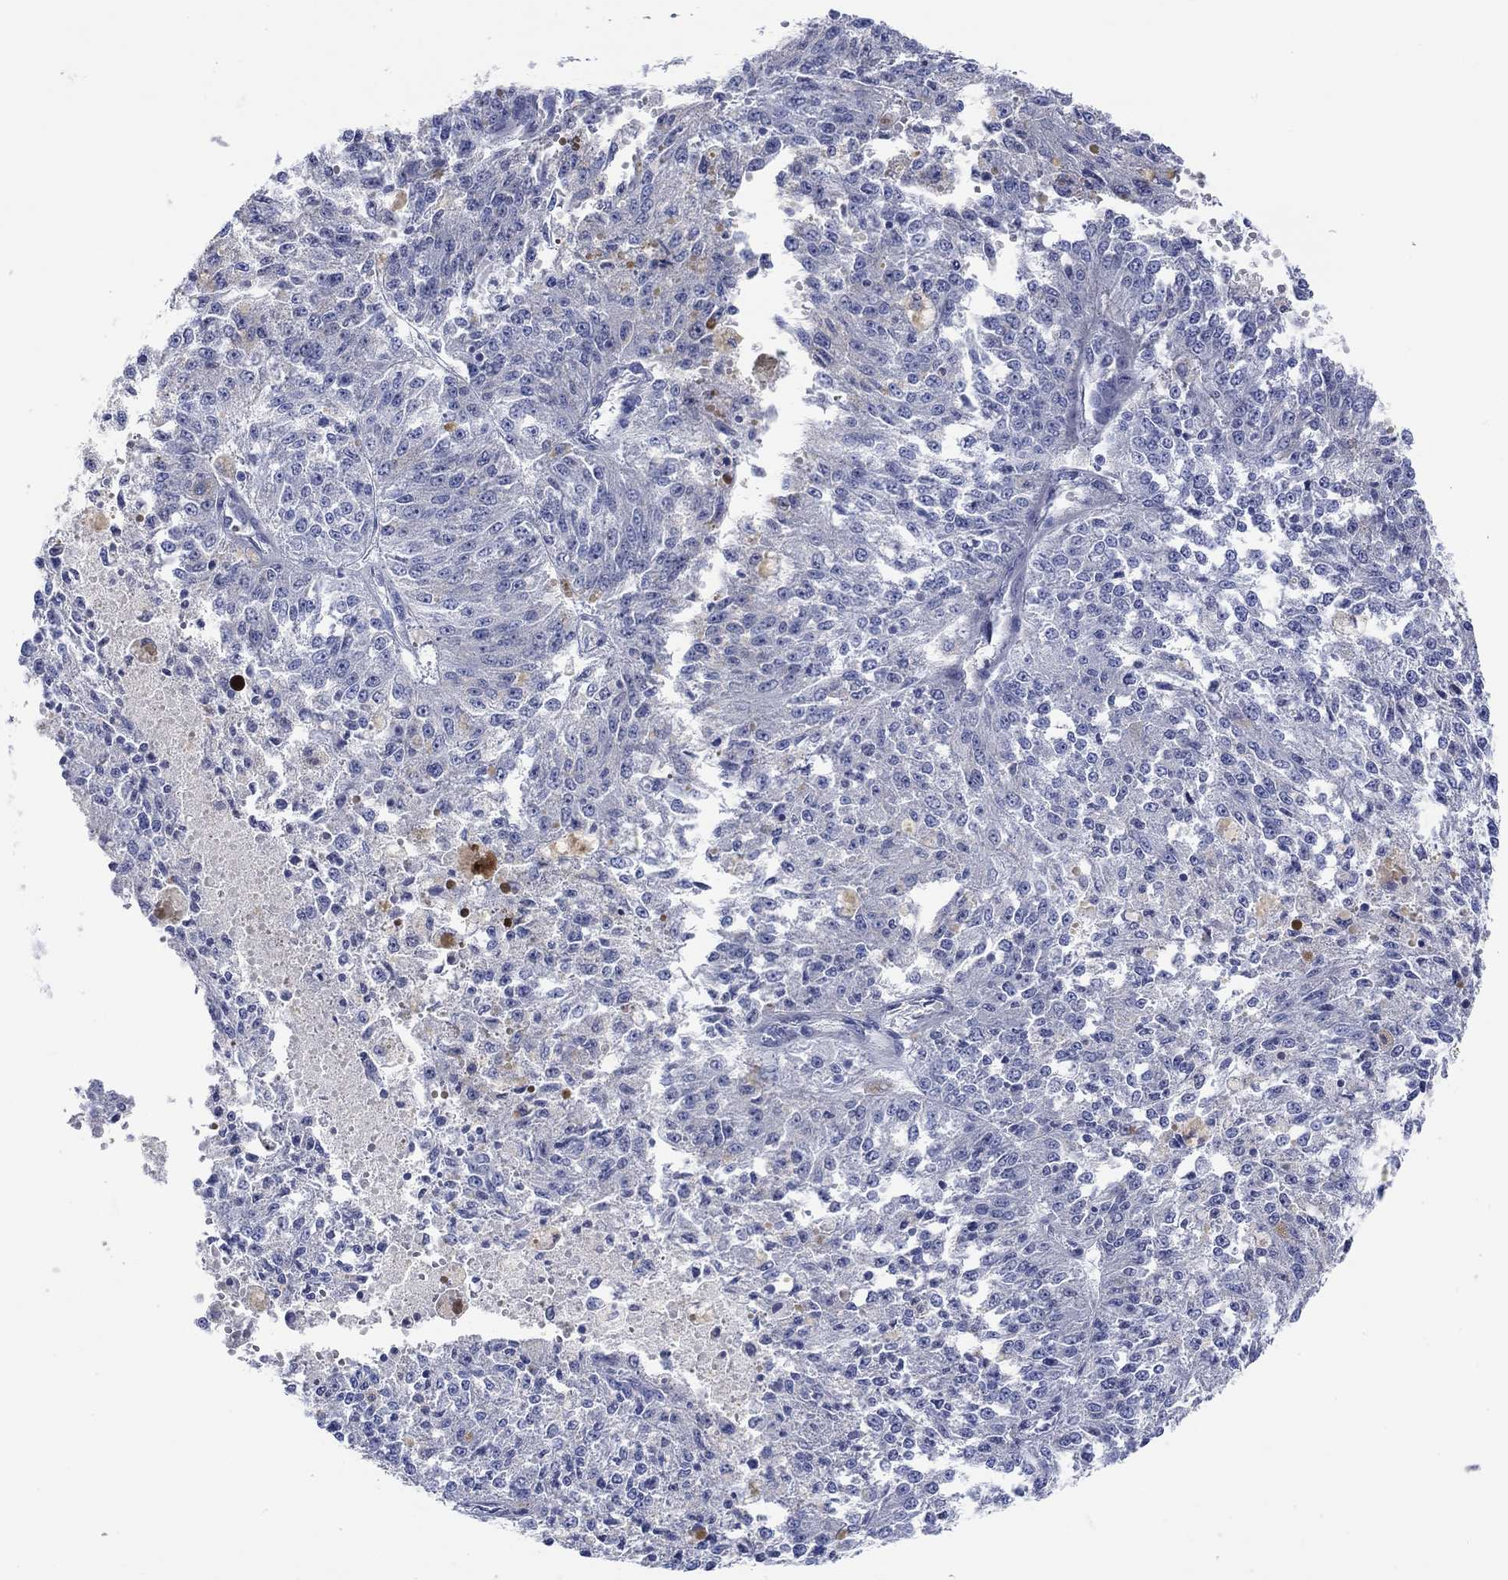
{"staining": {"intensity": "negative", "quantity": "none", "location": "none"}, "tissue": "melanoma", "cell_type": "Tumor cells", "image_type": "cancer", "snomed": [{"axis": "morphology", "description": "Malignant melanoma, Metastatic site"}, {"axis": "topography", "description": "Lymph node"}], "caption": "Protein analysis of malignant melanoma (metastatic site) exhibits no significant staining in tumor cells.", "gene": "GCM1", "patient": {"sex": "female", "age": 64}}